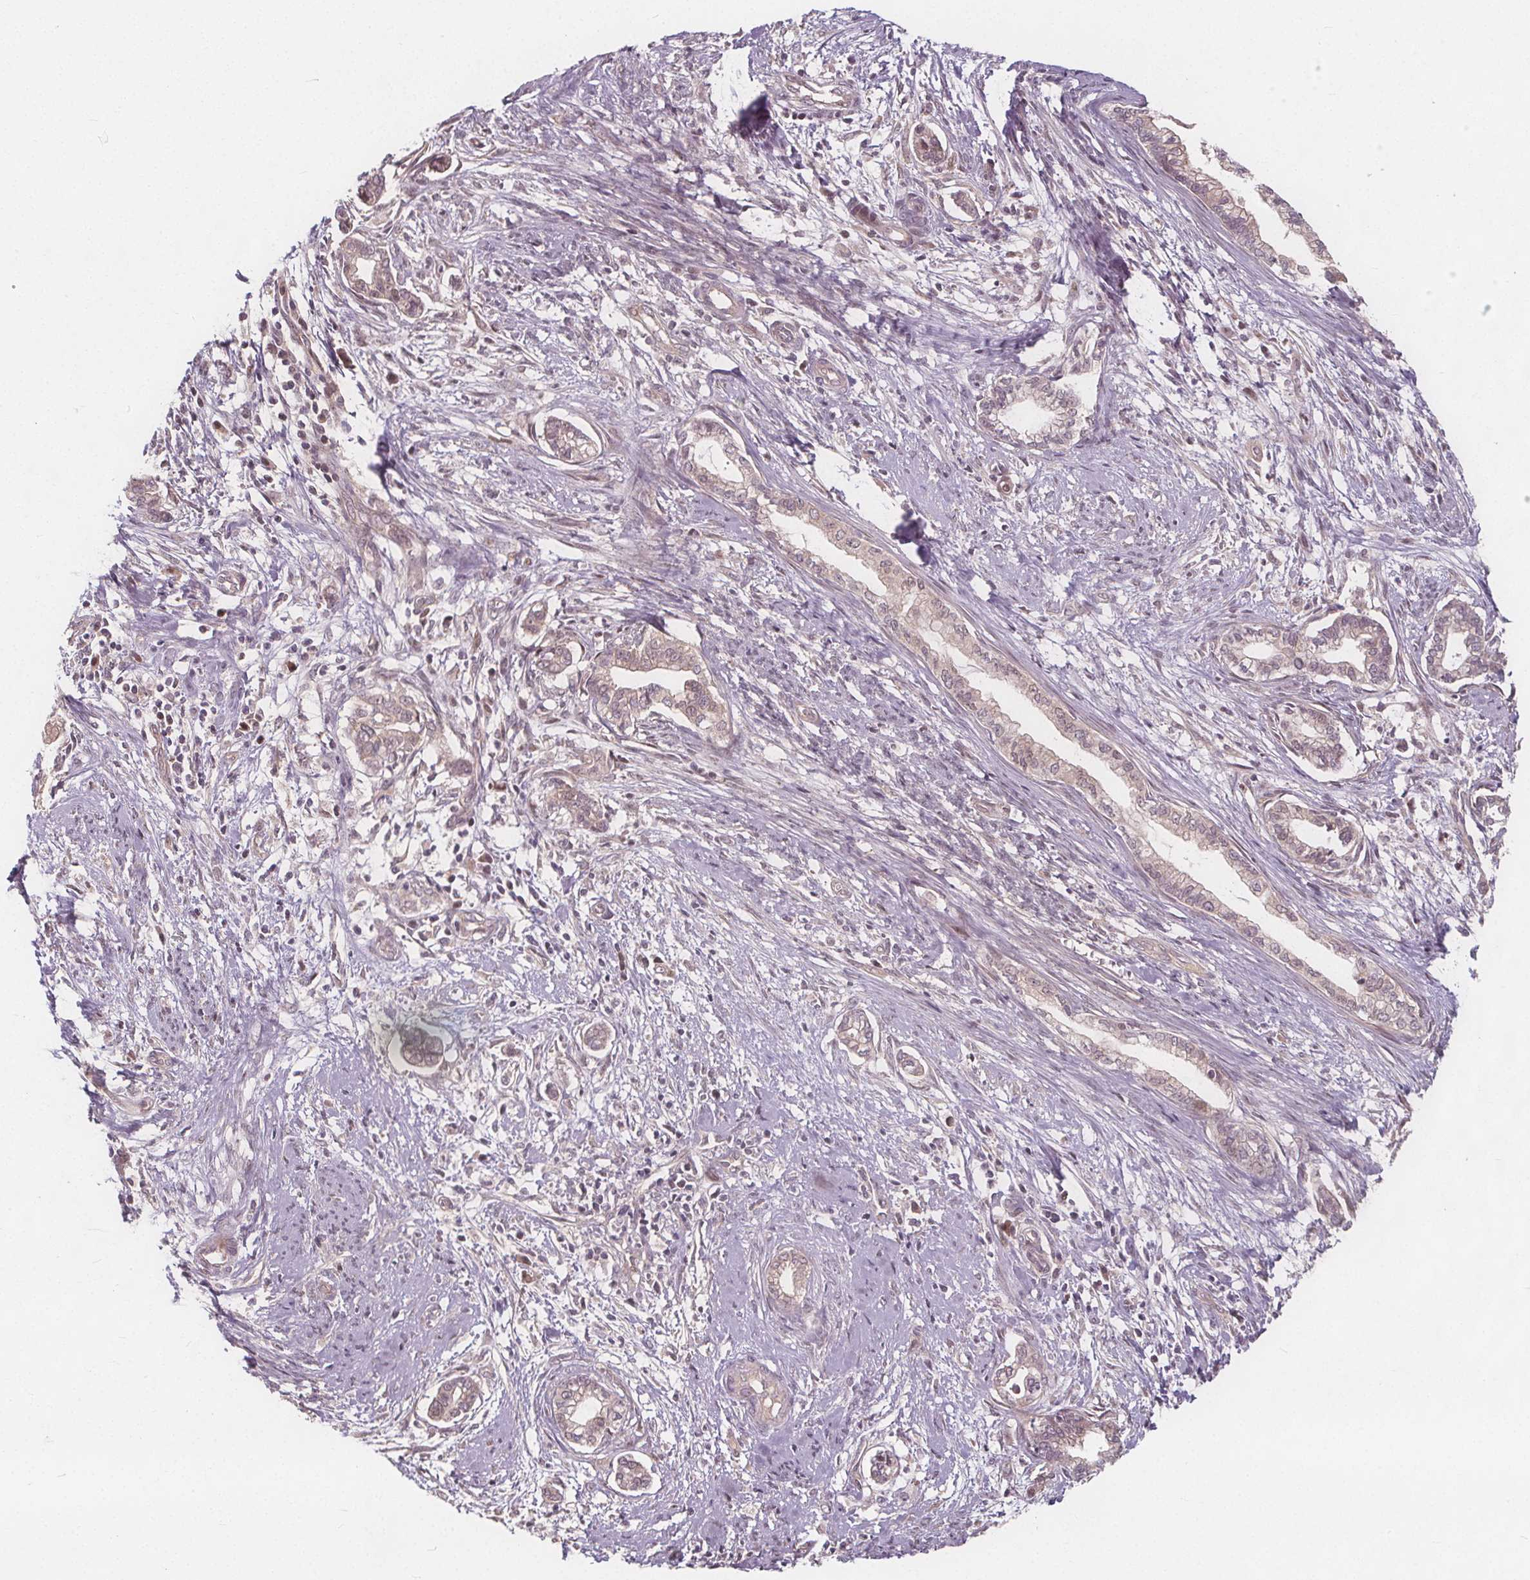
{"staining": {"intensity": "weak", "quantity": "<25%", "location": "nuclear"}, "tissue": "cervical cancer", "cell_type": "Tumor cells", "image_type": "cancer", "snomed": [{"axis": "morphology", "description": "Adenocarcinoma, NOS"}, {"axis": "topography", "description": "Cervix"}], "caption": "Tumor cells are negative for brown protein staining in cervical cancer.", "gene": "AKT1S1", "patient": {"sex": "female", "age": 62}}